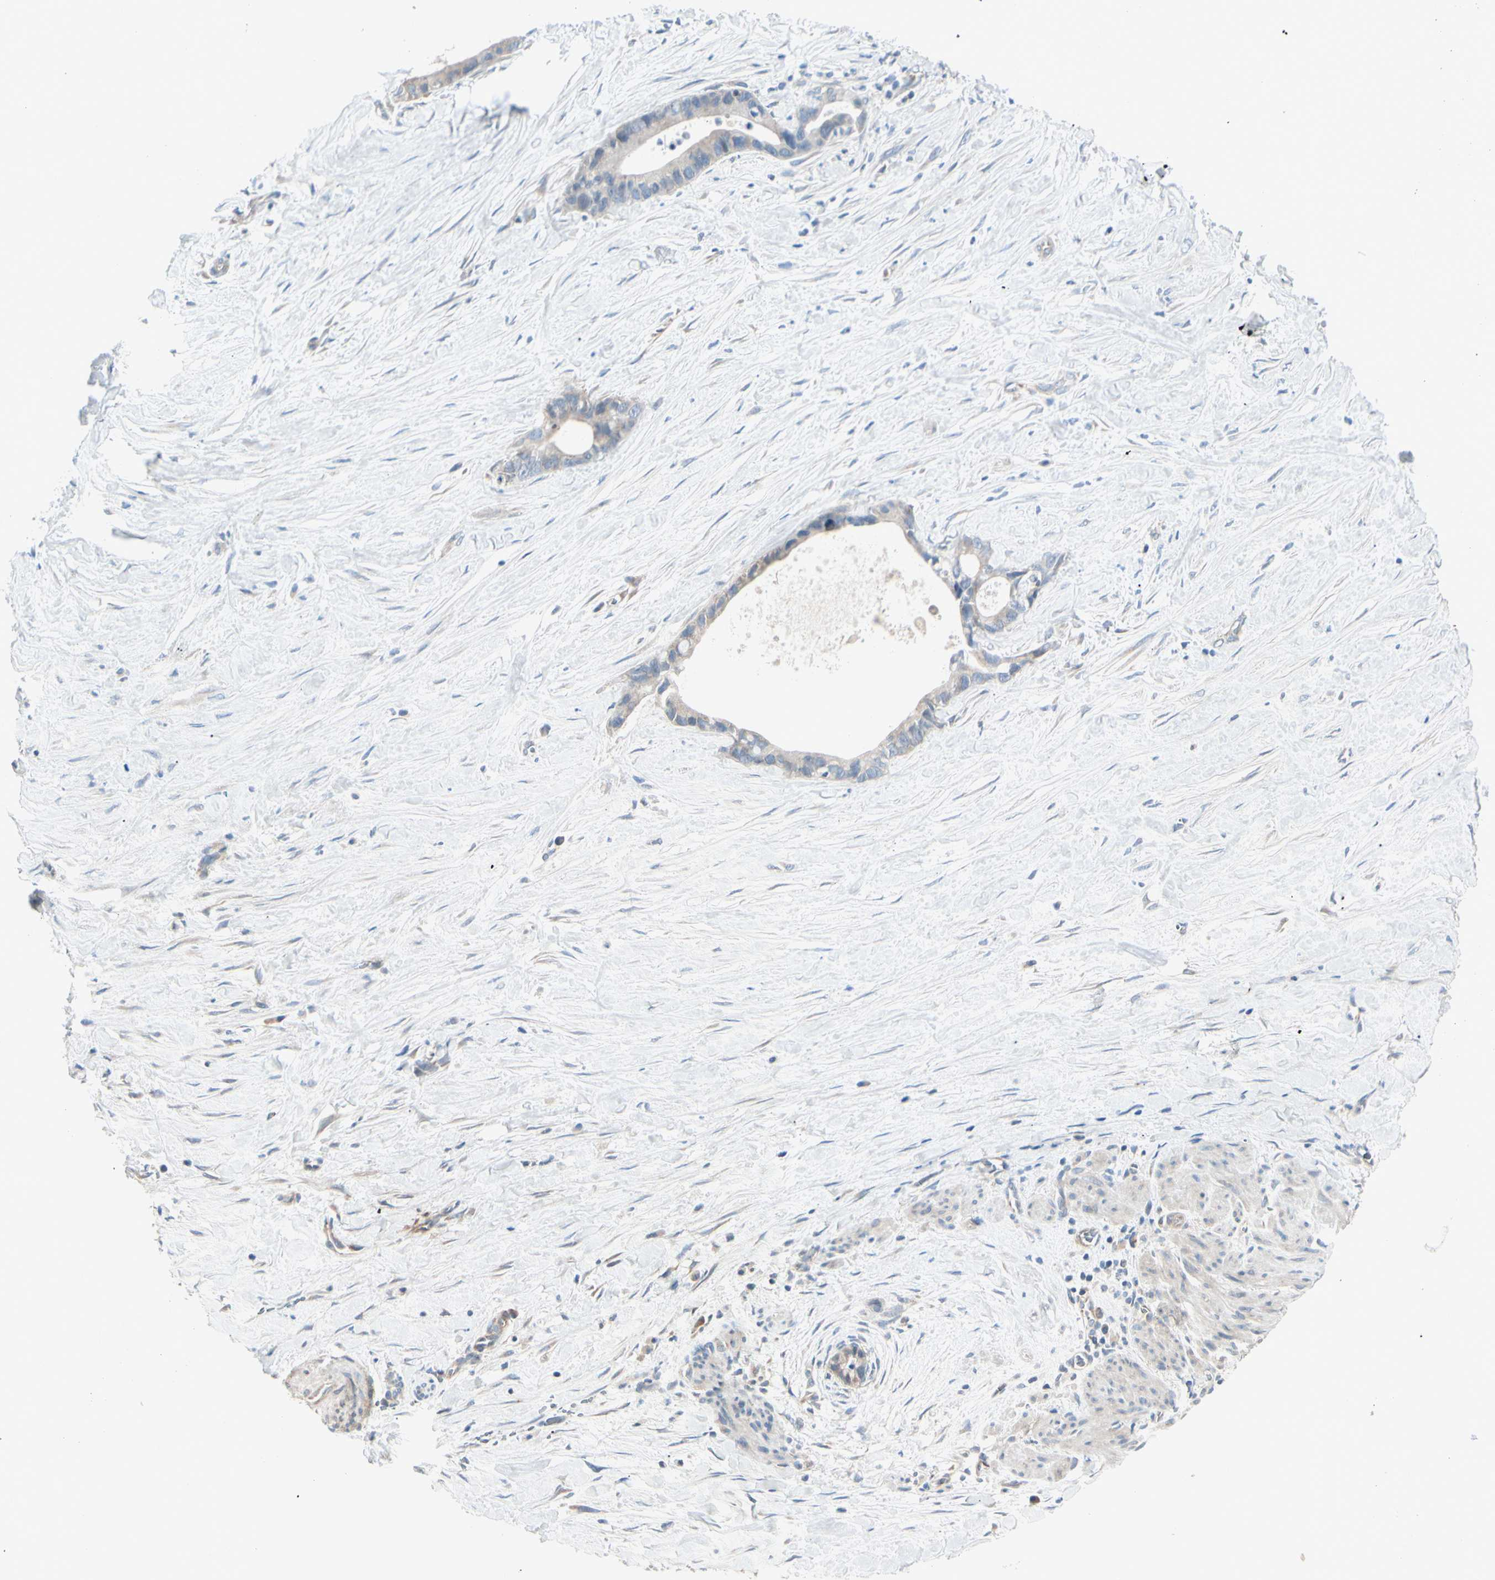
{"staining": {"intensity": "weak", "quantity": ">75%", "location": "cytoplasmic/membranous"}, "tissue": "liver cancer", "cell_type": "Tumor cells", "image_type": "cancer", "snomed": [{"axis": "morphology", "description": "Cholangiocarcinoma"}, {"axis": "topography", "description": "Liver"}], "caption": "This image reveals immunohistochemistry (IHC) staining of cholangiocarcinoma (liver), with low weak cytoplasmic/membranous expression in approximately >75% of tumor cells.", "gene": "EPHA3", "patient": {"sex": "female", "age": 55}}